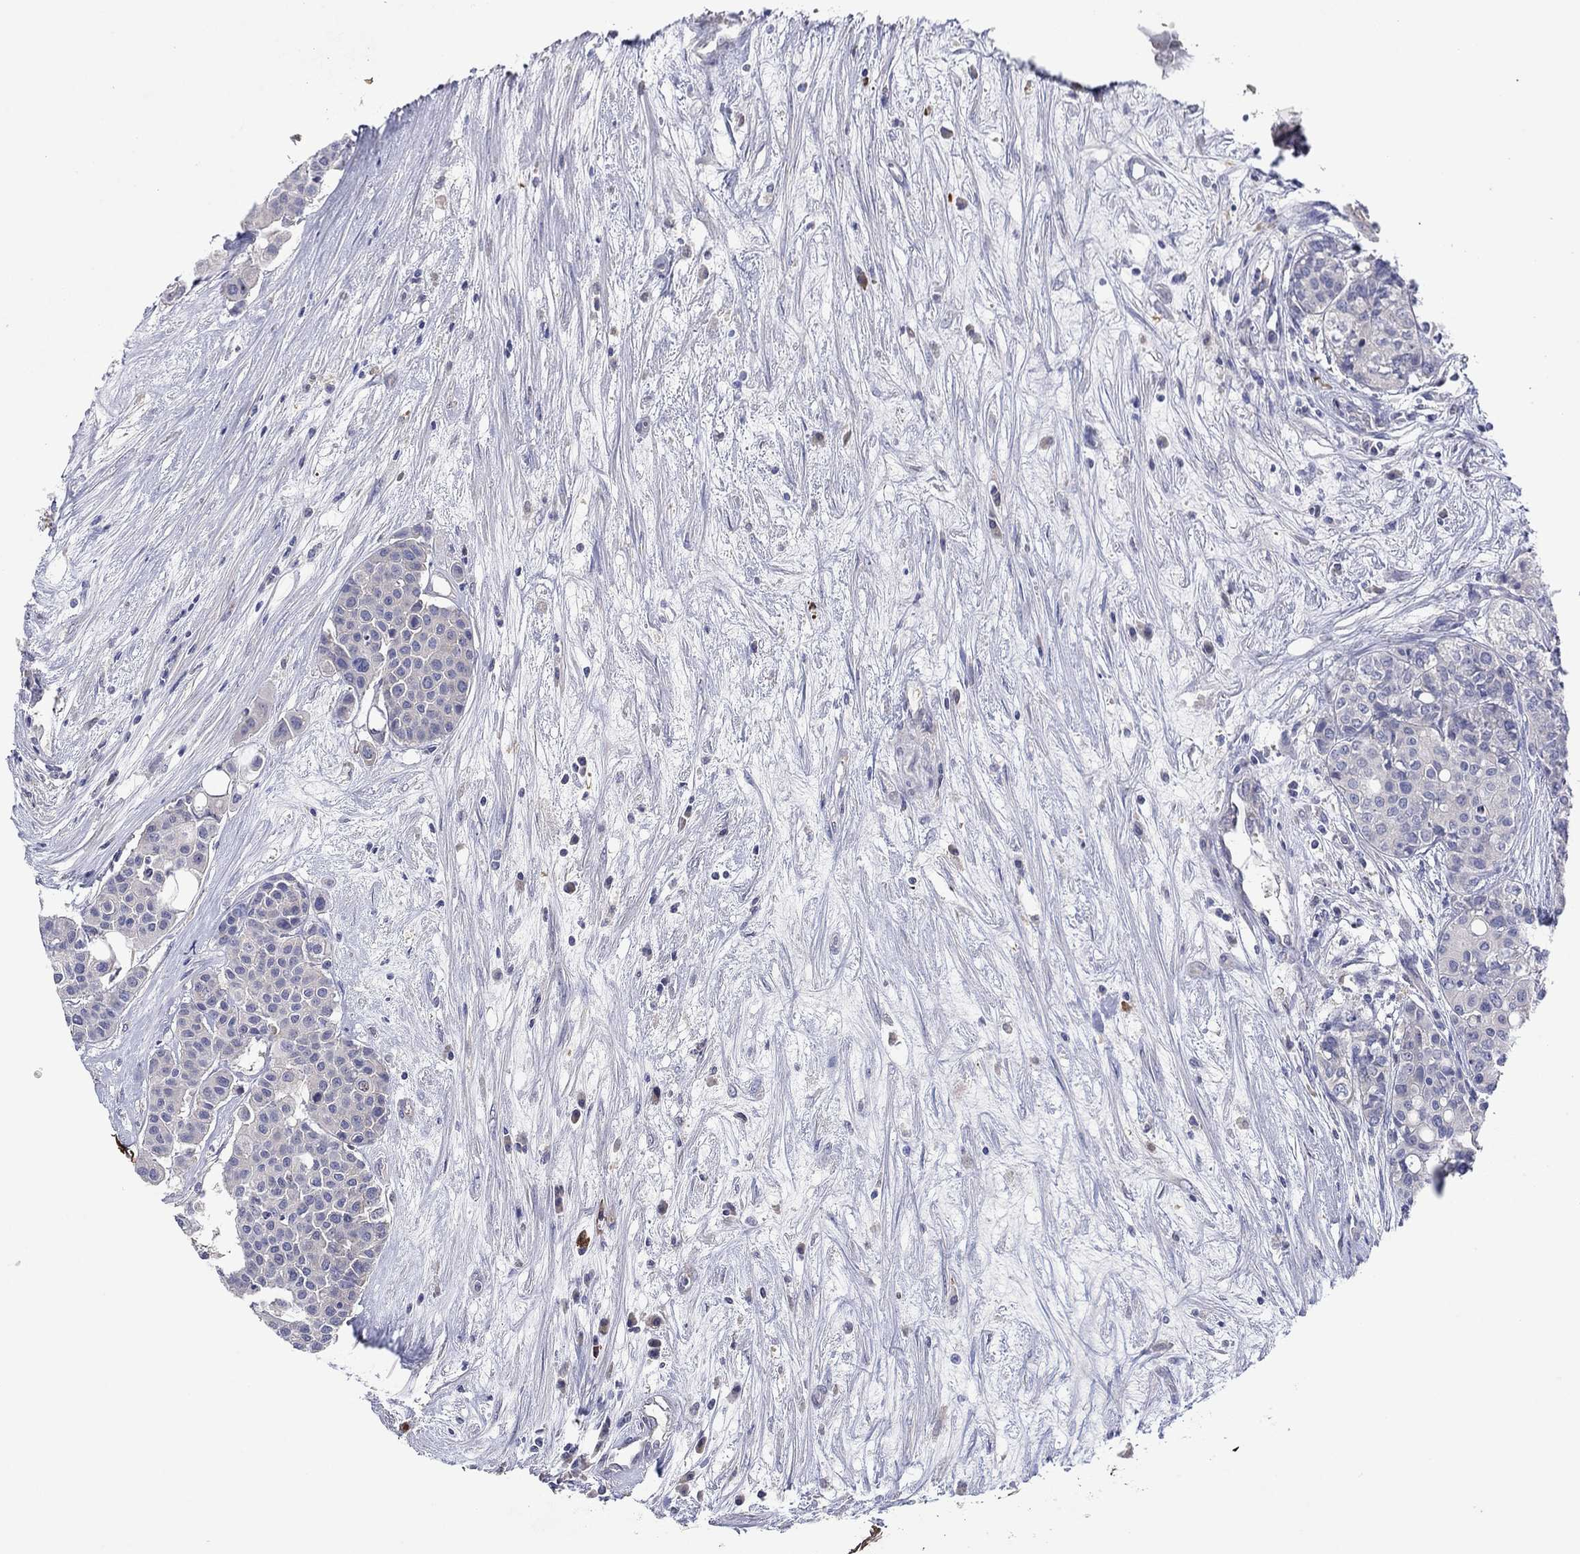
{"staining": {"intensity": "negative", "quantity": "none", "location": "none"}, "tissue": "carcinoid", "cell_type": "Tumor cells", "image_type": "cancer", "snomed": [{"axis": "morphology", "description": "Carcinoid, malignant, NOS"}, {"axis": "topography", "description": "Colon"}], "caption": "This is an IHC micrograph of human carcinoid (malignant). There is no positivity in tumor cells.", "gene": "PLCL2", "patient": {"sex": "male", "age": 81}}